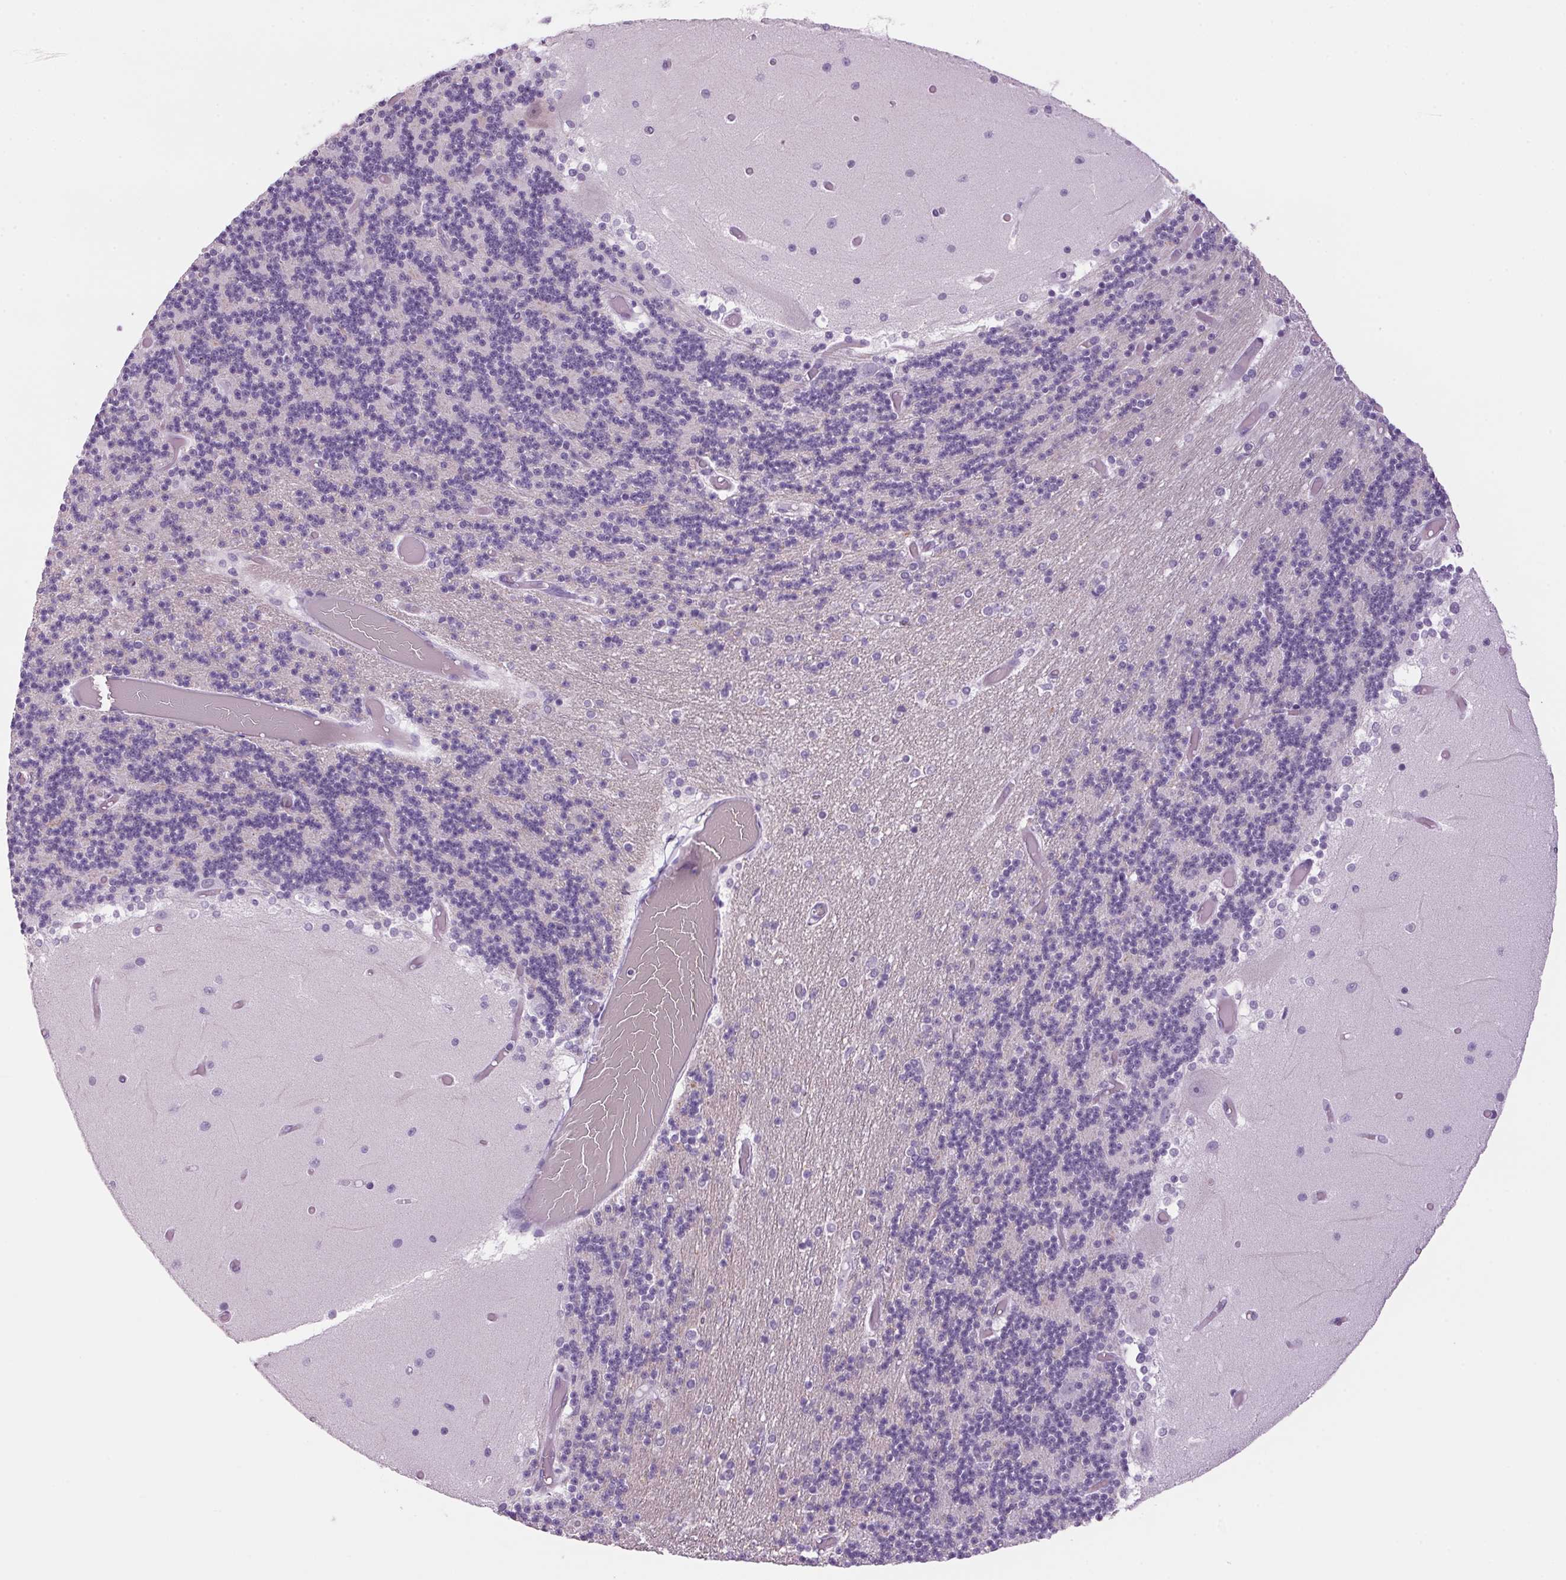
{"staining": {"intensity": "negative", "quantity": "none", "location": "none"}, "tissue": "cerebellum", "cell_type": "Cells in granular layer", "image_type": "normal", "snomed": [{"axis": "morphology", "description": "Normal tissue, NOS"}, {"axis": "topography", "description": "Cerebellum"}], "caption": "Immunohistochemical staining of benign cerebellum demonstrates no significant expression in cells in granular layer. The staining was performed using DAB (3,3'-diaminobenzidine) to visualize the protein expression in brown, while the nuclei were stained in blue with hematoxylin (Magnification: 20x).", "gene": "PPP1R1A", "patient": {"sex": "female", "age": 28}}